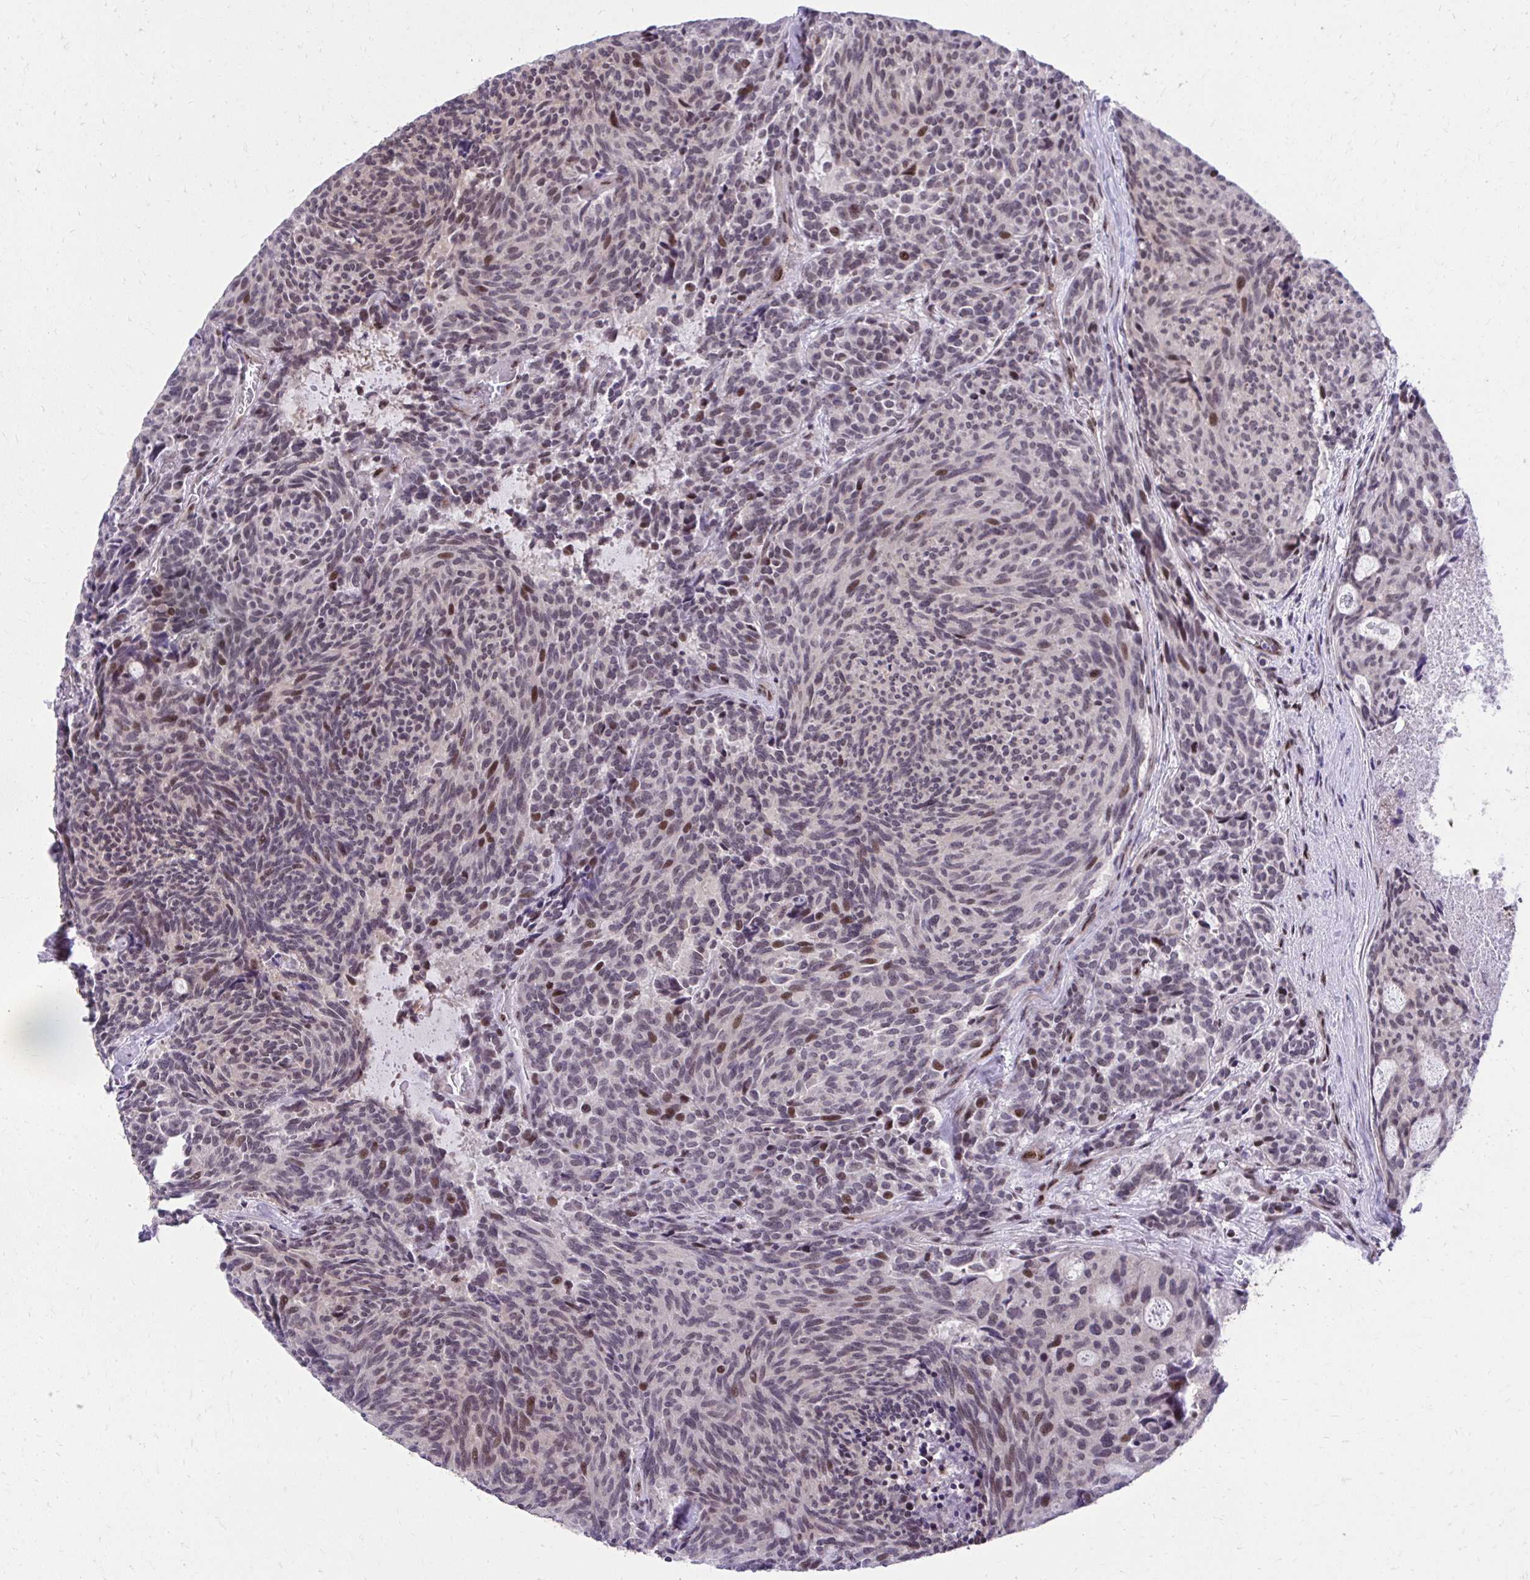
{"staining": {"intensity": "moderate", "quantity": "25%-75%", "location": "nuclear"}, "tissue": "carcinoid", "cell_type": "Tumor cells", "image_type": "cancer", "snomed": [{"axis": "morphology", "description": "Carcinoid, malignant, NOS"}, {"axis": "topography", "description": "Pancreas"}], "caption": "High-power microscopy captured an IHC histopathology image of carcinoid, revealing moderate nuclear expression in about 25%-75% of tumor cells. The protein of interest is shown in brown color, while the nuclei are stained blue.", "gene": "HOXA4", "patient": {"sex": "female", "age": 54}}